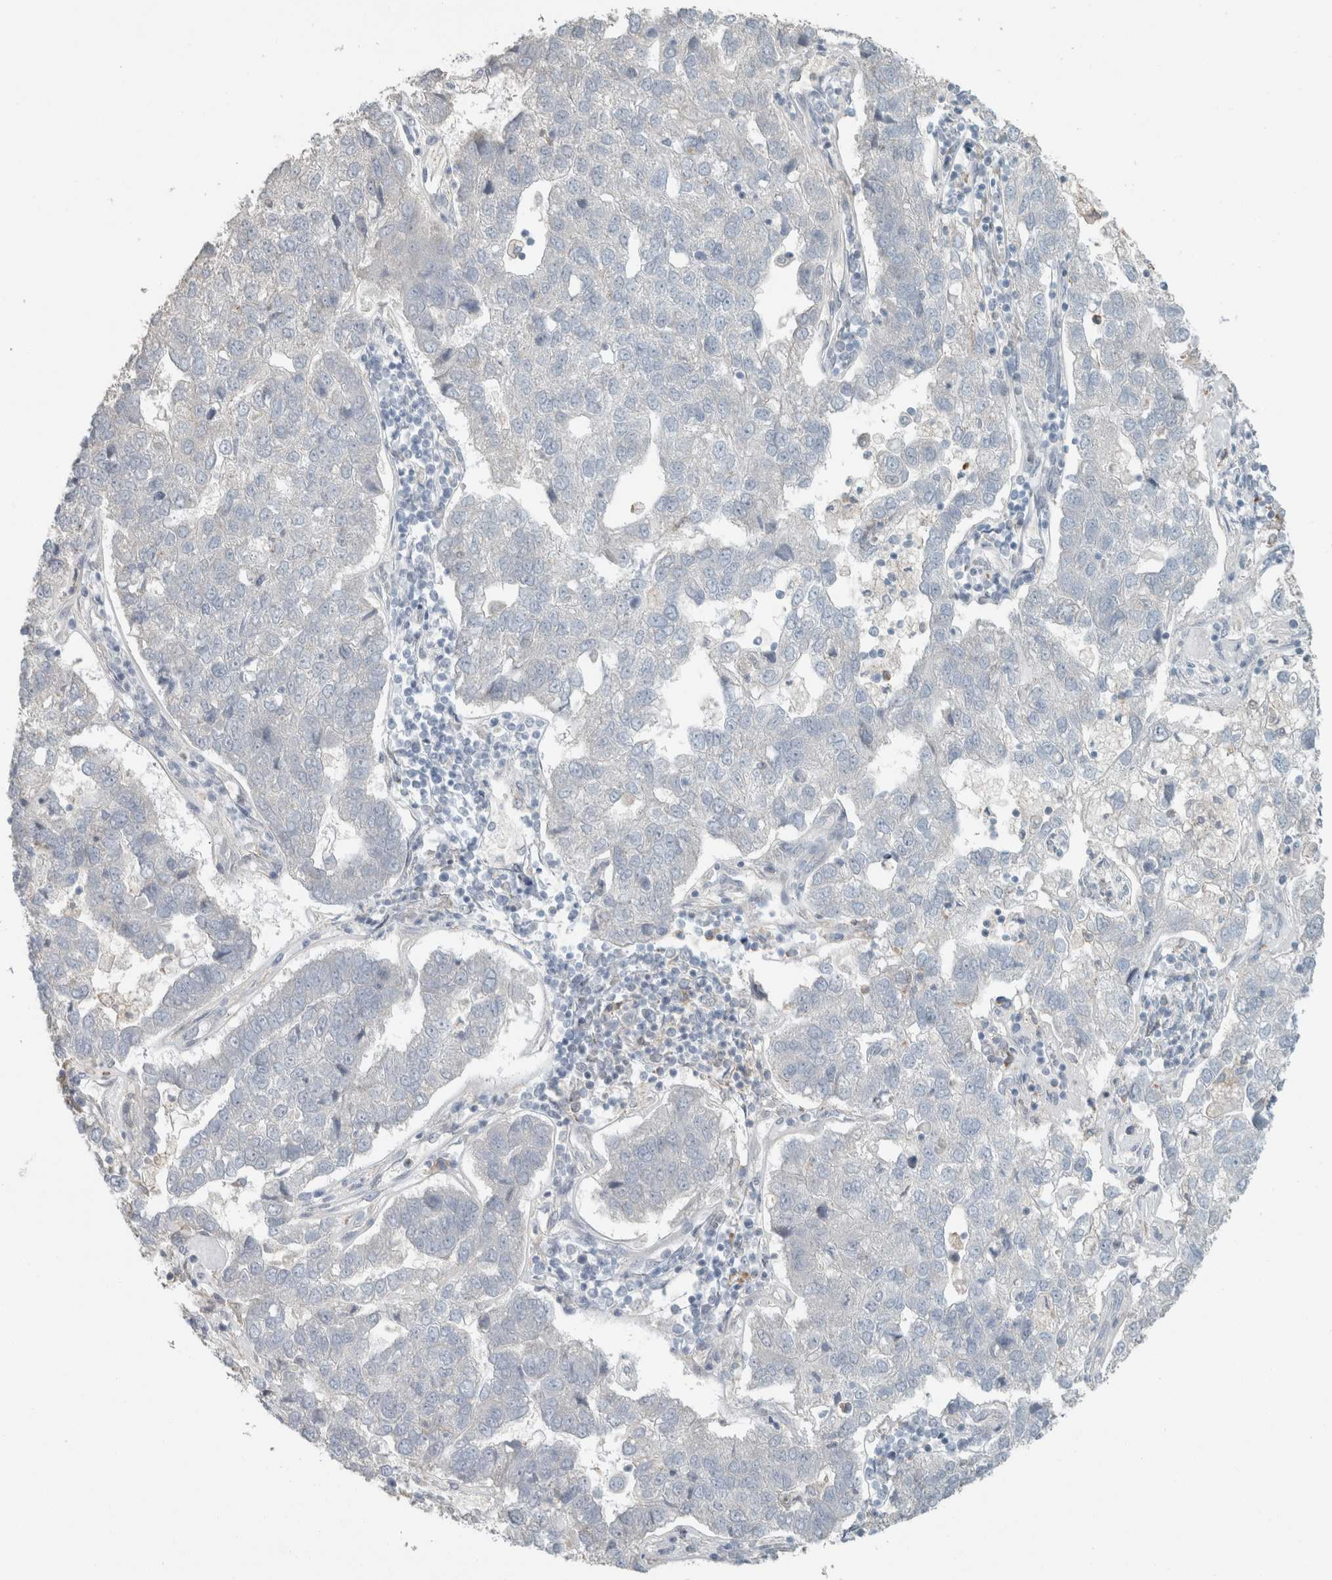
{"staining": {"intensity": "negative", "quantity": "none", "location": "none"}, "tissue": "pancreatic cancer", "cell_type": "Tumor cells", "image_type": "cancer", "snomed": [{"axis": "morphology", "description": "Adenocarcinoma, NOS"}, {"axis": "topography", "description": "Pancreas"}], "caption": "The immunohistochemistry micrograph has no significant expression in tumor cells of adenocarcinoma (pancreatic) tissue.", "gene": "SCIN", "patient": {"sex": "female", "age": 61}}